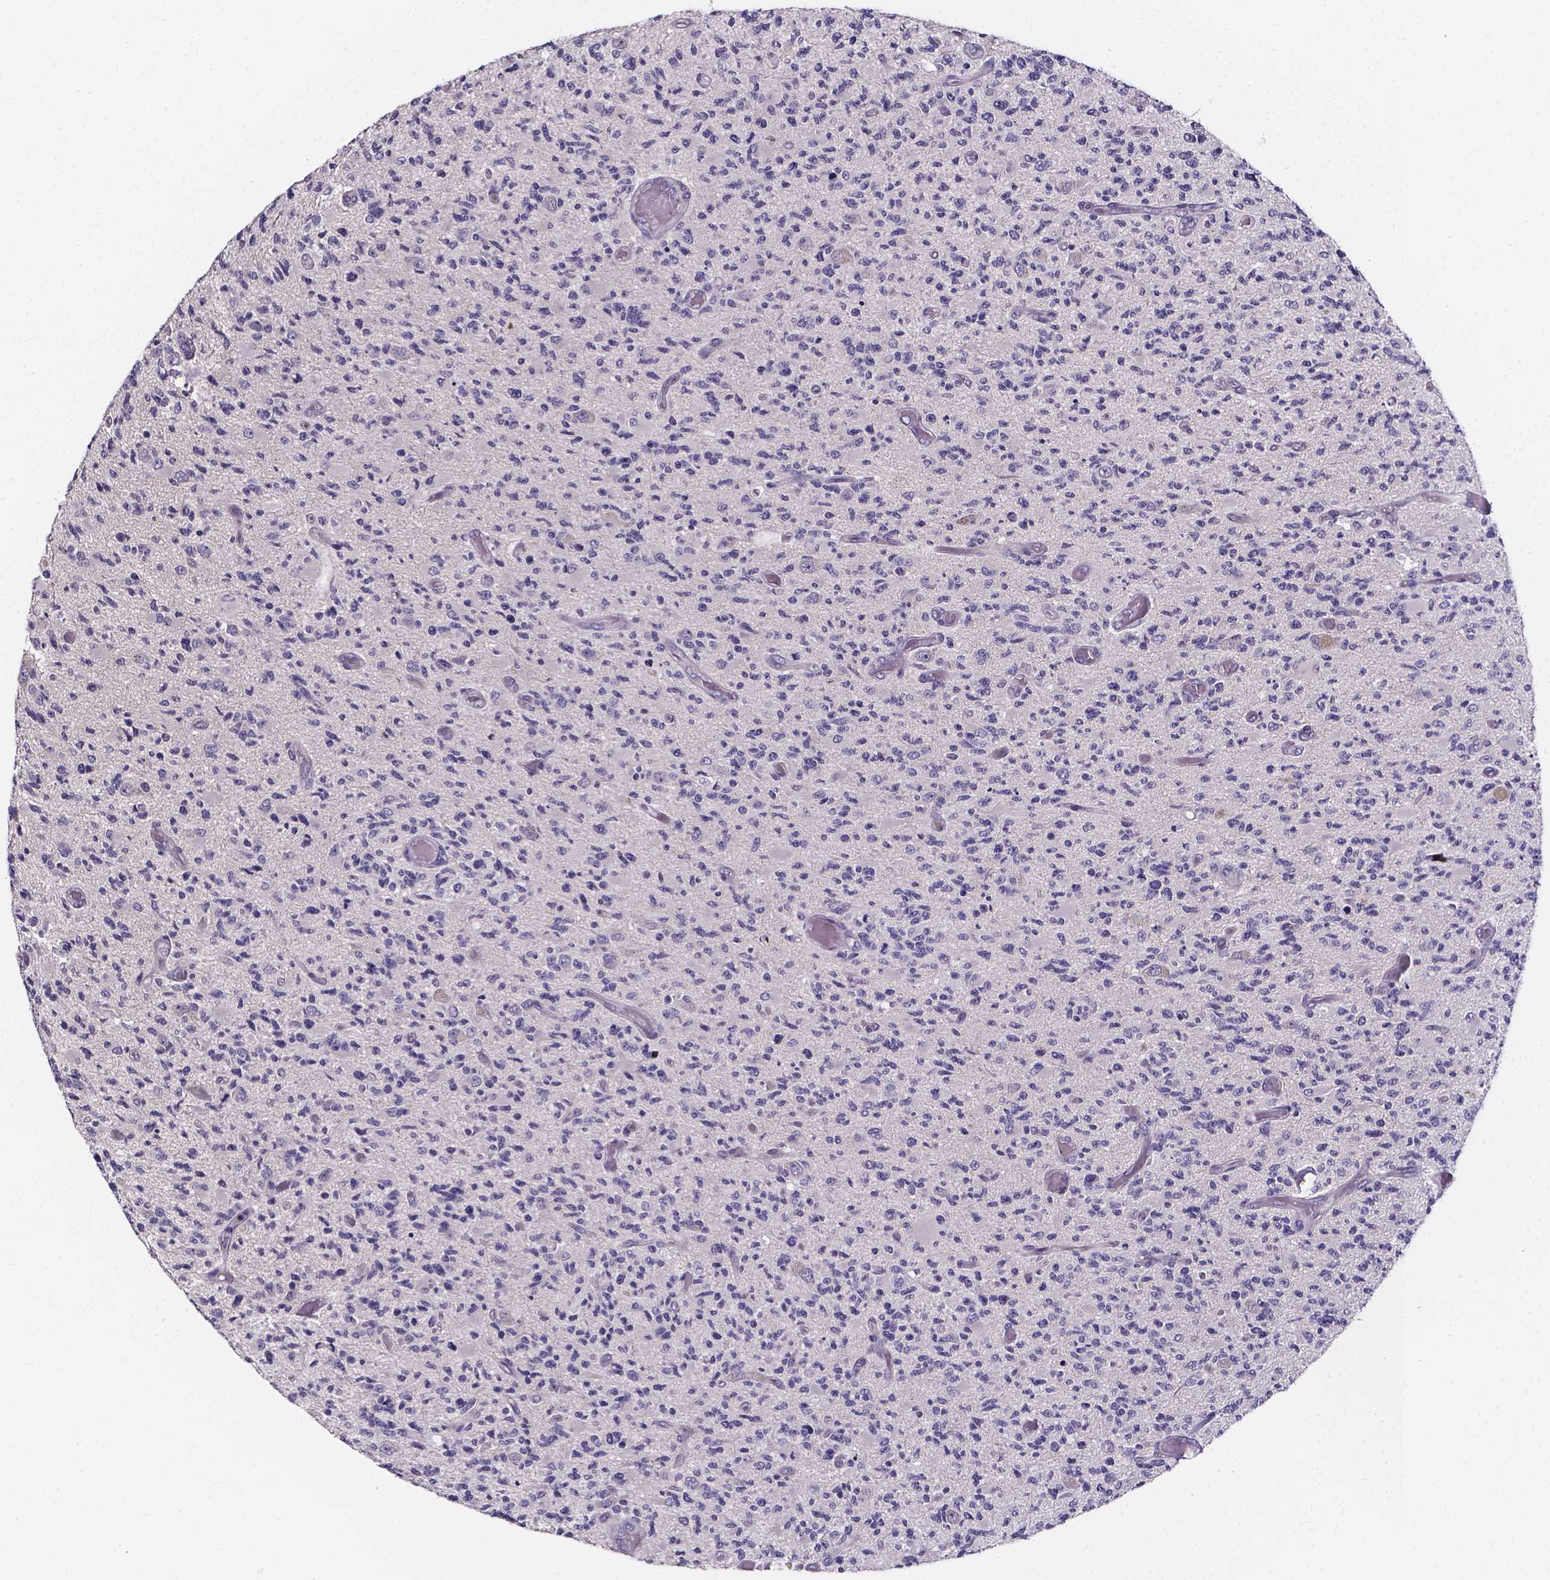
{"staining": {"intensity": "negative", "quantity": "none", "location": "none"}, "tissue": "glioma", "cell_type": "Tumor cells", "image_type": "cancer", "snomed": [{"axis": "morphology", "description": "Glioma, malignant, High grade"}, {"axis": "topography", "description": "Brain"}], "caption": "Tumor cells are negative for brown protein staining in glioma.", "gene": "SPOCD1", "patient": {"sex": "female", "age": 63}}